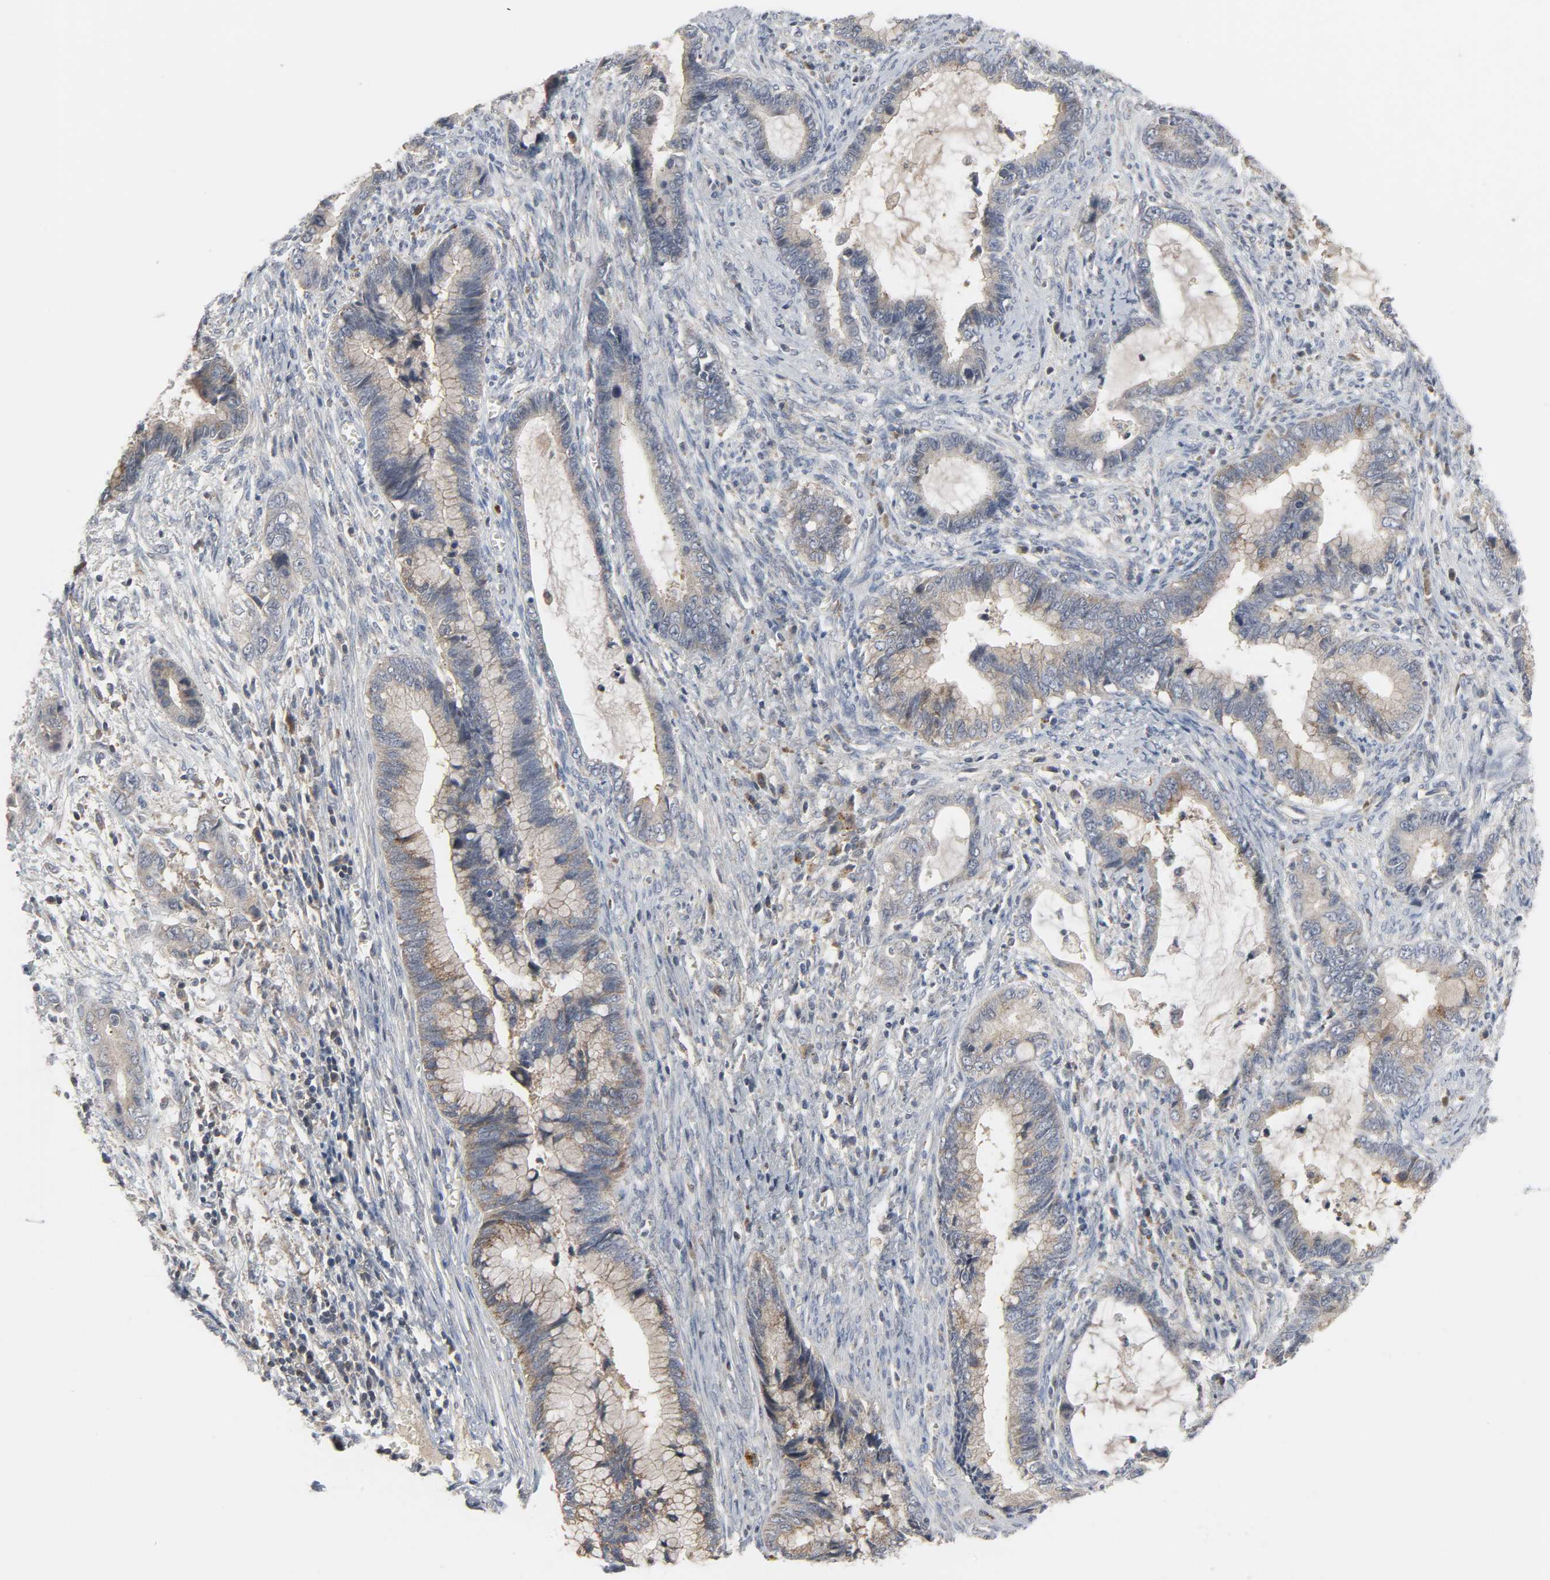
{"staining": {"intensity": "moderate", "quantity": ">75%", "location": "cytoplasmic/membranous"}, "tissue": "cervical cancer", "cell_type": "Tumor cells", "image_type": "cancer", "snomed": [{"axis": "morphology", "description": "Adenocarcinoma, NOS"}, {"axis": "topography", "description": "Cervix"}], "caption": "Tumor cells exhibit medium levels of moderate cytoplasmic/membranous positivity in about >75% of cells in human cervical cancer.", "gene": "CLIP1", "patient": {"sex": "female", "age": 44}}